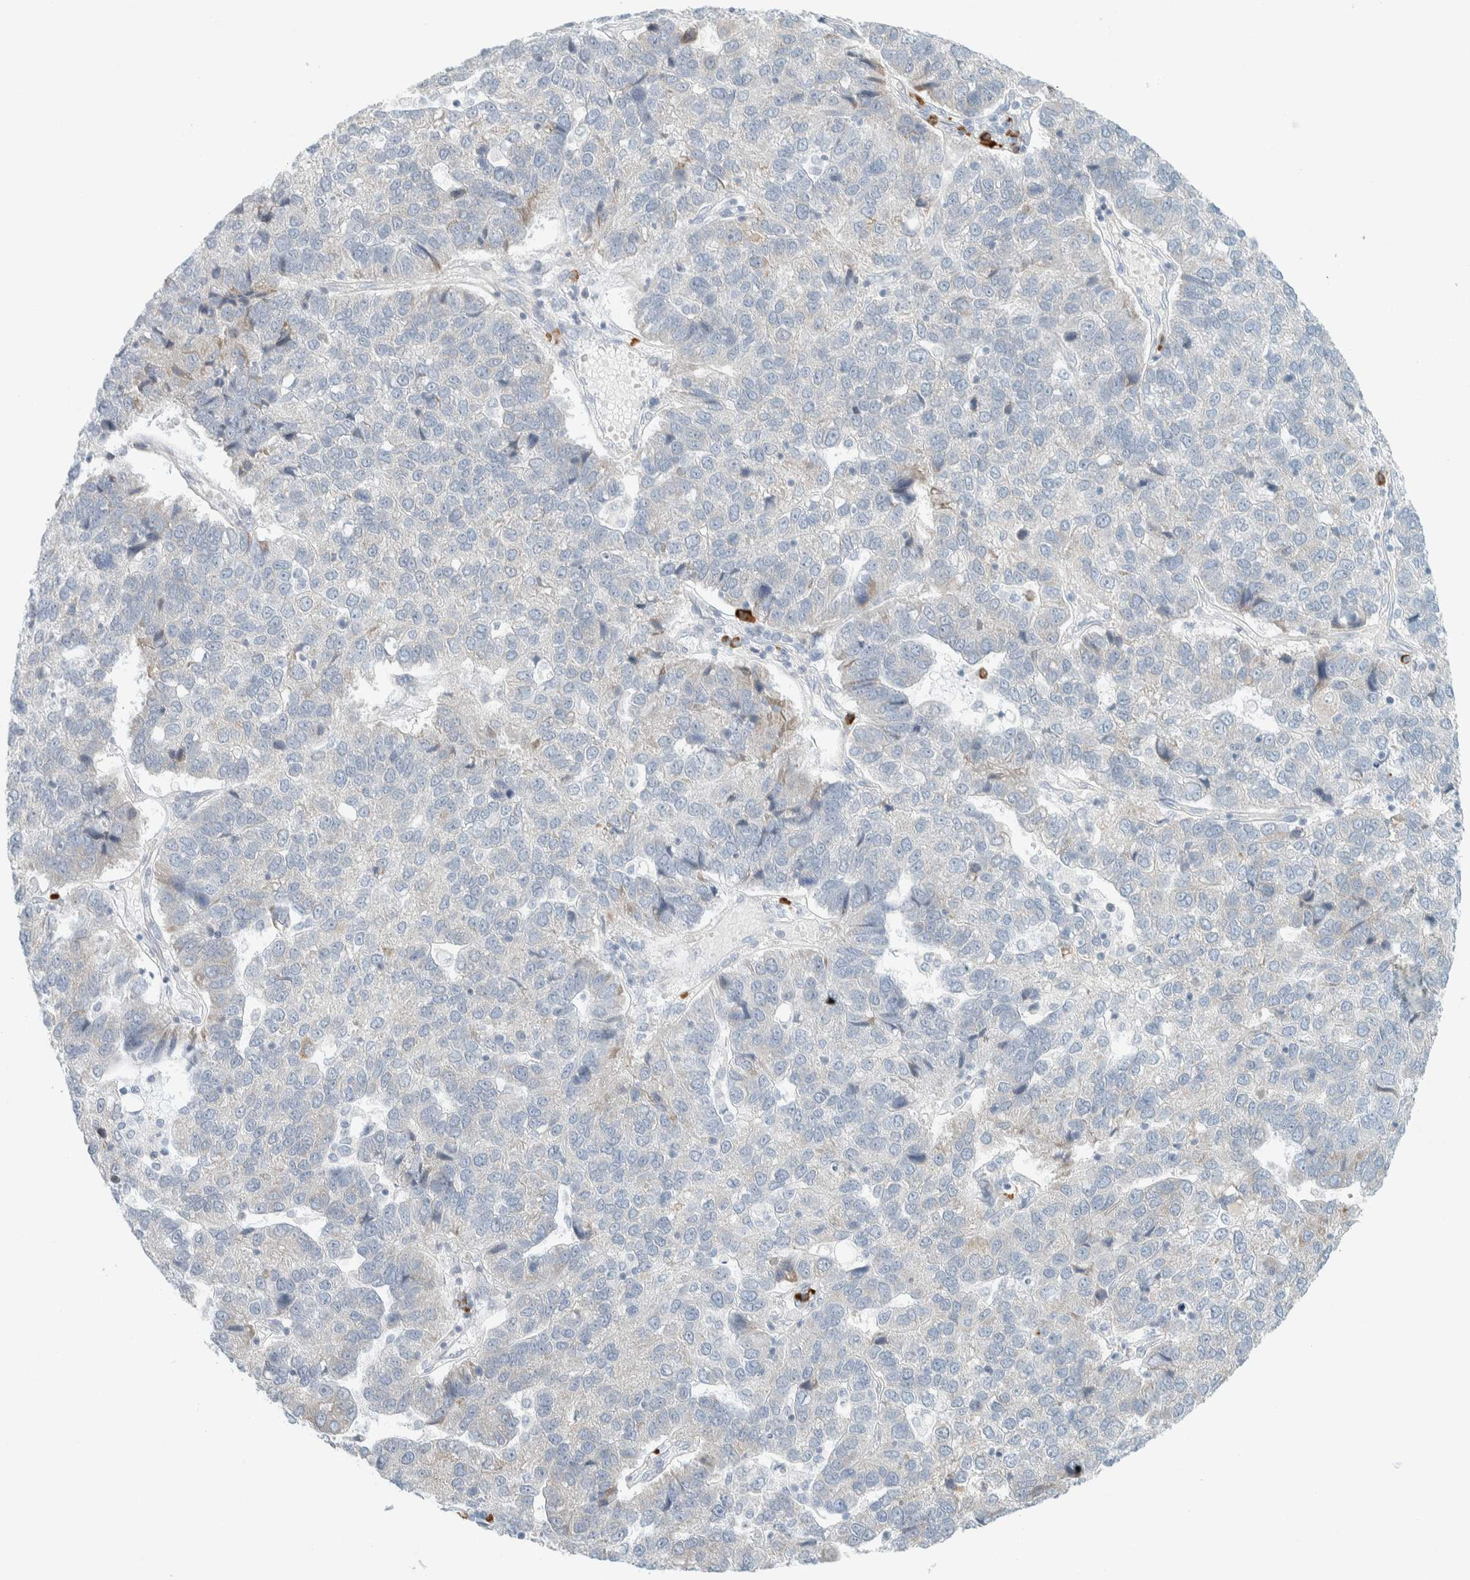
{"staining": {"intensity": "negative", "quantity": "none", "location": "none"}, "tissue": "pancreatic cancer", "cell_type": "Tumor cells", "image_type": "cancer", "snomed": [{"axis": "morphology", "description": "Adenocarcinoma, NOS"}, {"axis": "topography", "description": "Pancreas"}], "caption": "This is a histopathology image of IHC staining of pancreatic cancer (adenocarcinoma), which shows no staining in tumor cells.", "gene": "ARHGAP27", "patient": {"sex": "female", "age": 61}}